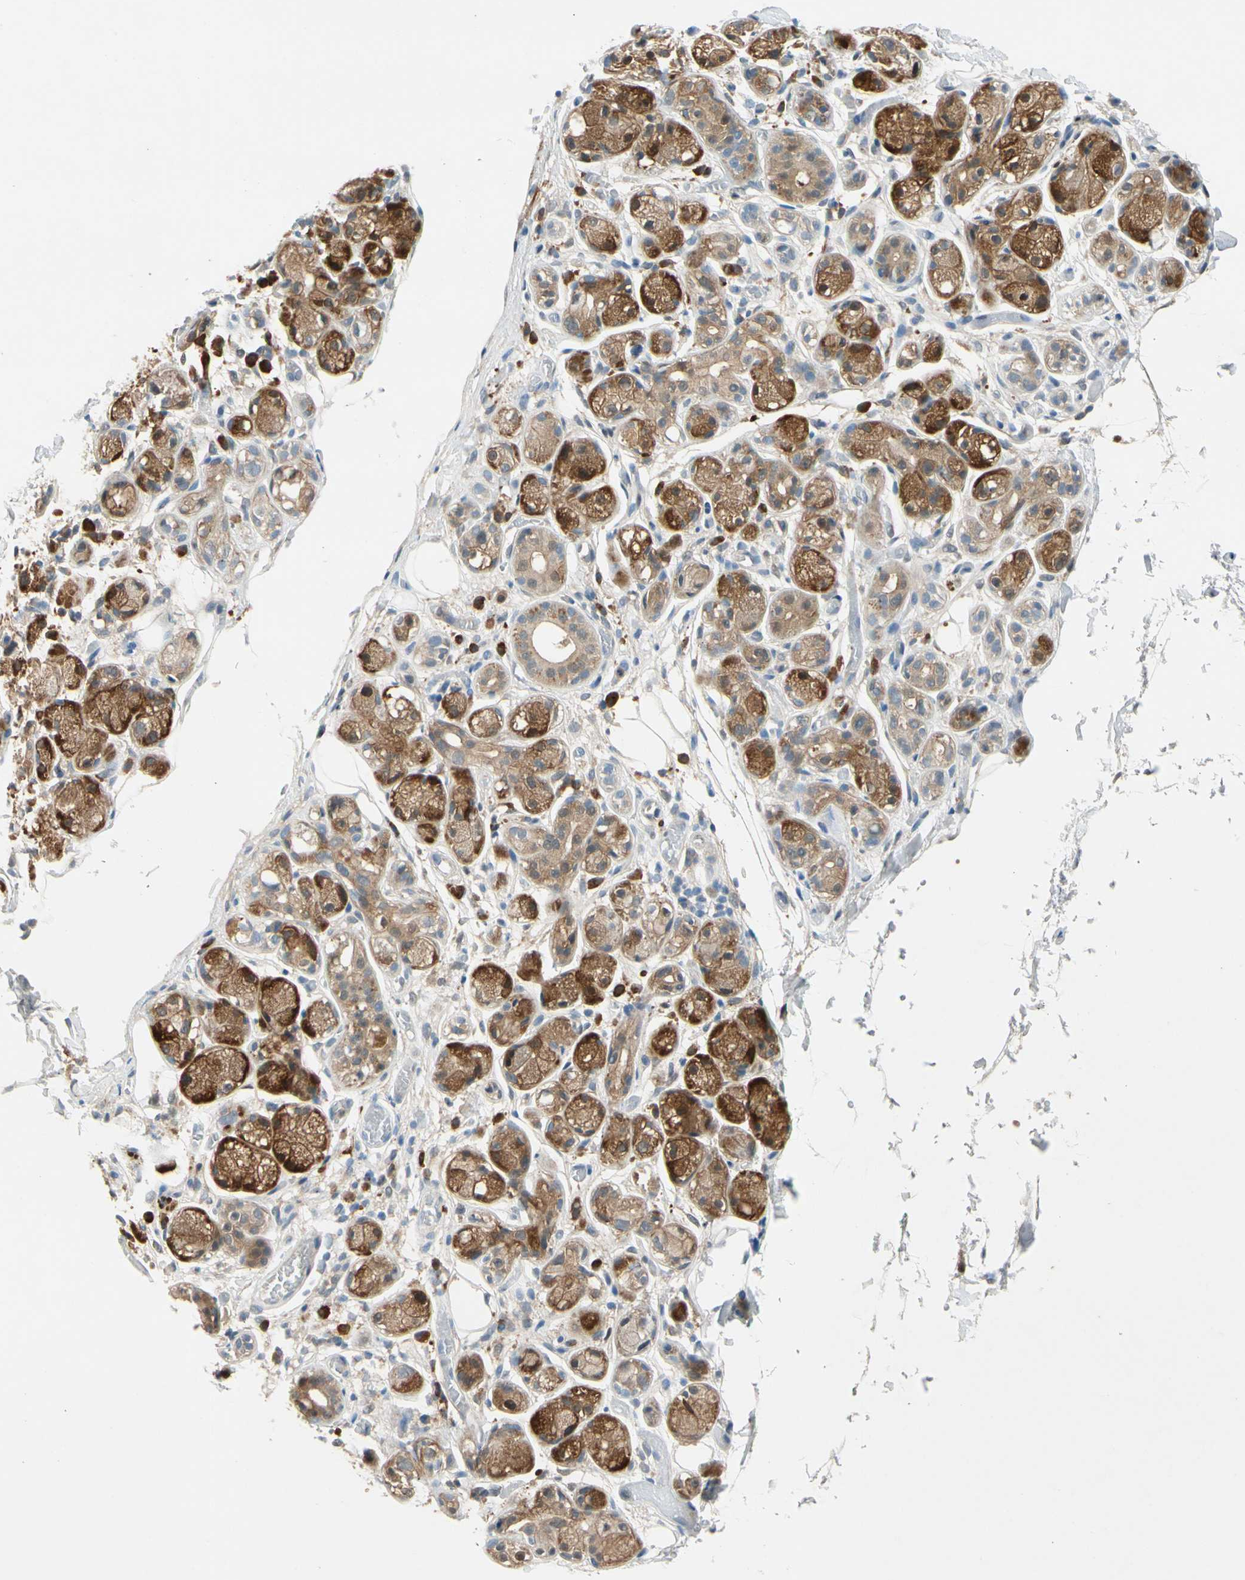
{"staining": {"intensity": "negative", "quantity": "none", "location": "none"}, "tissue": "adipose tissue", "cell_type": "Adipocytes", "image_type": "normal", "snomed": [{"axis": "morphology", "description": "Normal tissue, NOS"}, {"axis": "morphology", "description": "Inflammation, NOS"}, {"axis": "topography", "description": "Vascular tissue"}, {"axis": "topography", "description": "Salivary gland"}], "caption": "Adipose tissue stained for a protein using immunohistochemistry demonstrates no positivity adipocytes.", "gene": "WIPI1", "patient": {"sex": "female", "age": 75}}